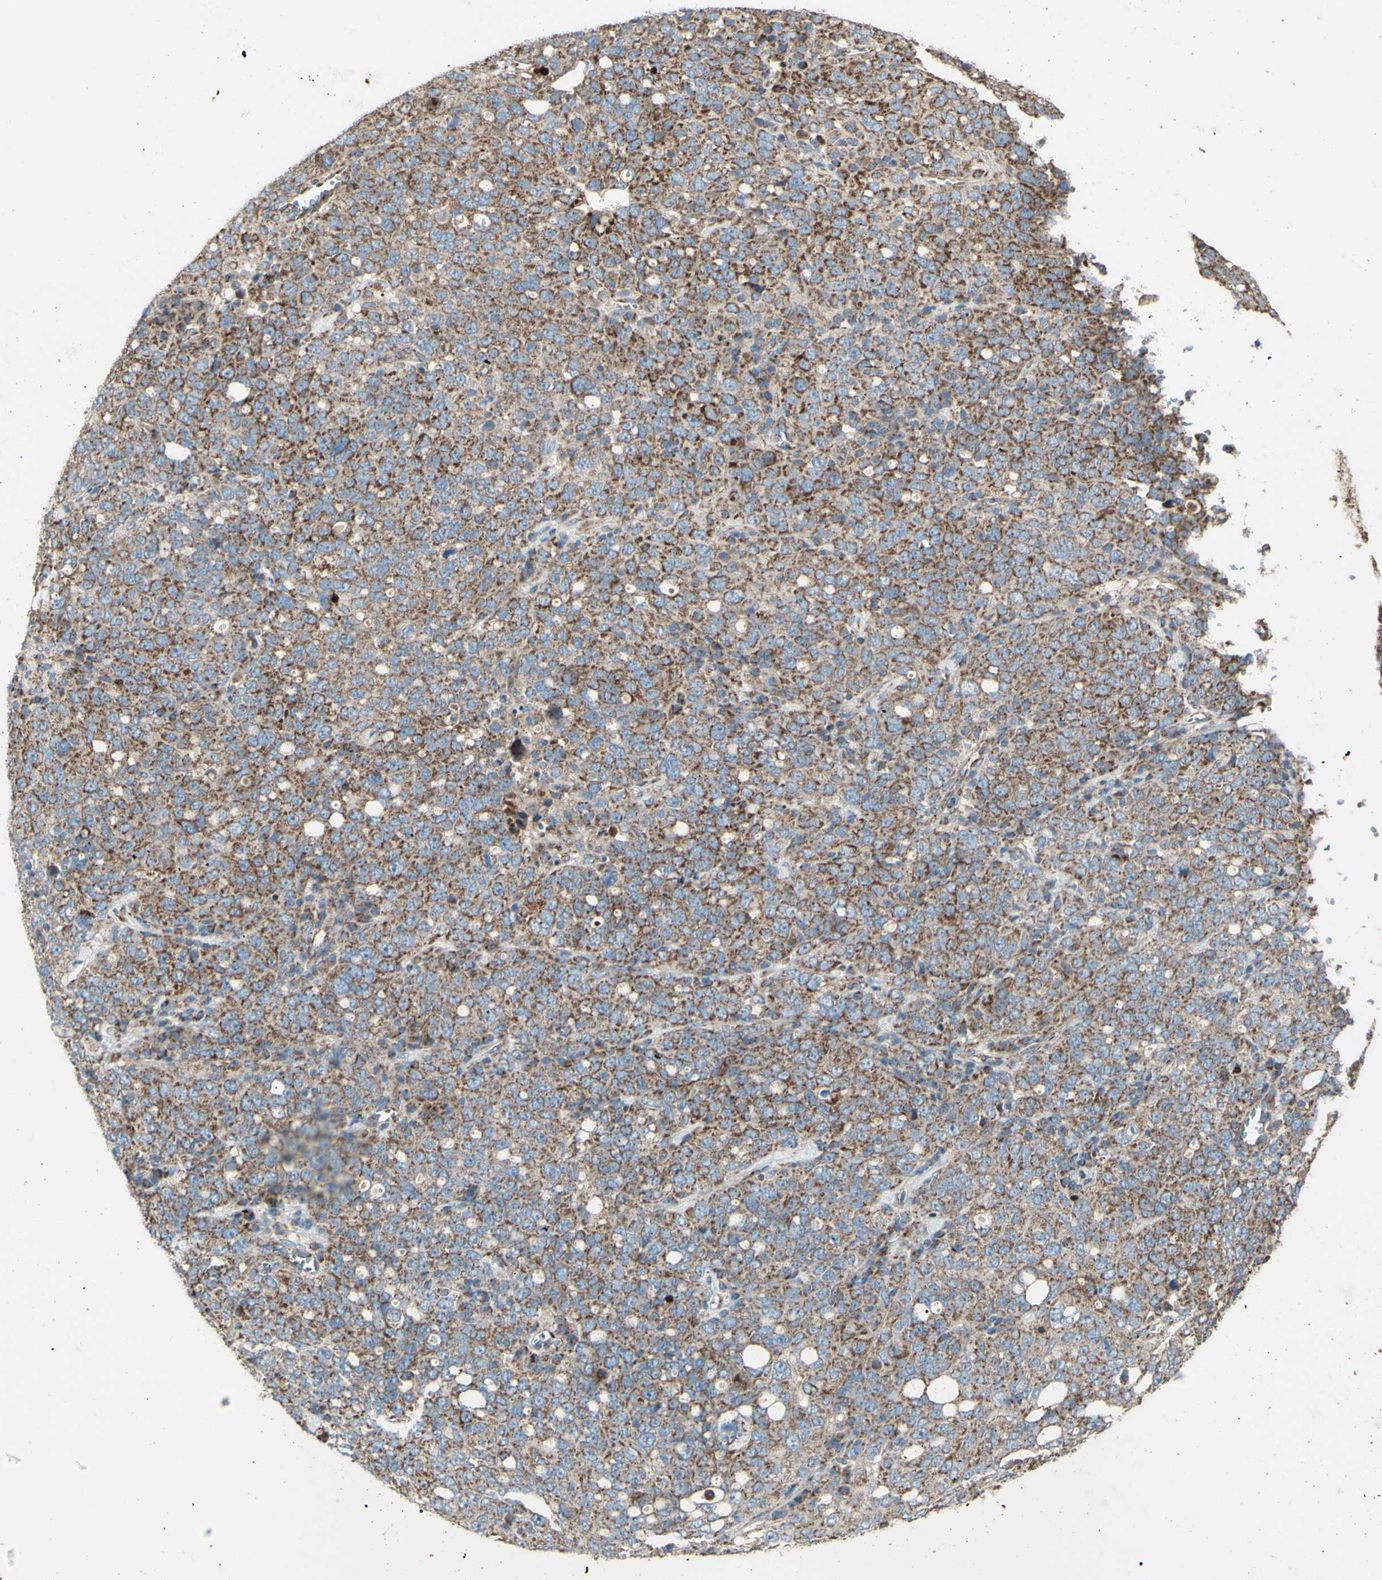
{"staining": {"intensity": "strong", "quantity": ">75%", "location": "cytoplasmic/membranous"}, "tissue": "ovarian cancer", "cell_type": "Tumor cells", "image_type": "cancer", "snomed": [{"axis": "morphology", "description": "Carcinoma, endometroid"}, {"axis": "topography", "description": "Ovary"}], "caption": "Ovarian endometroid carcinoma was stained to show a protein in brown. There is high levels of strong cytoplasmic/membranous staining in approximately >75% of tumor cells.", "gene": "RHOT1", "patient": {"sex": "female", "age": 62}}